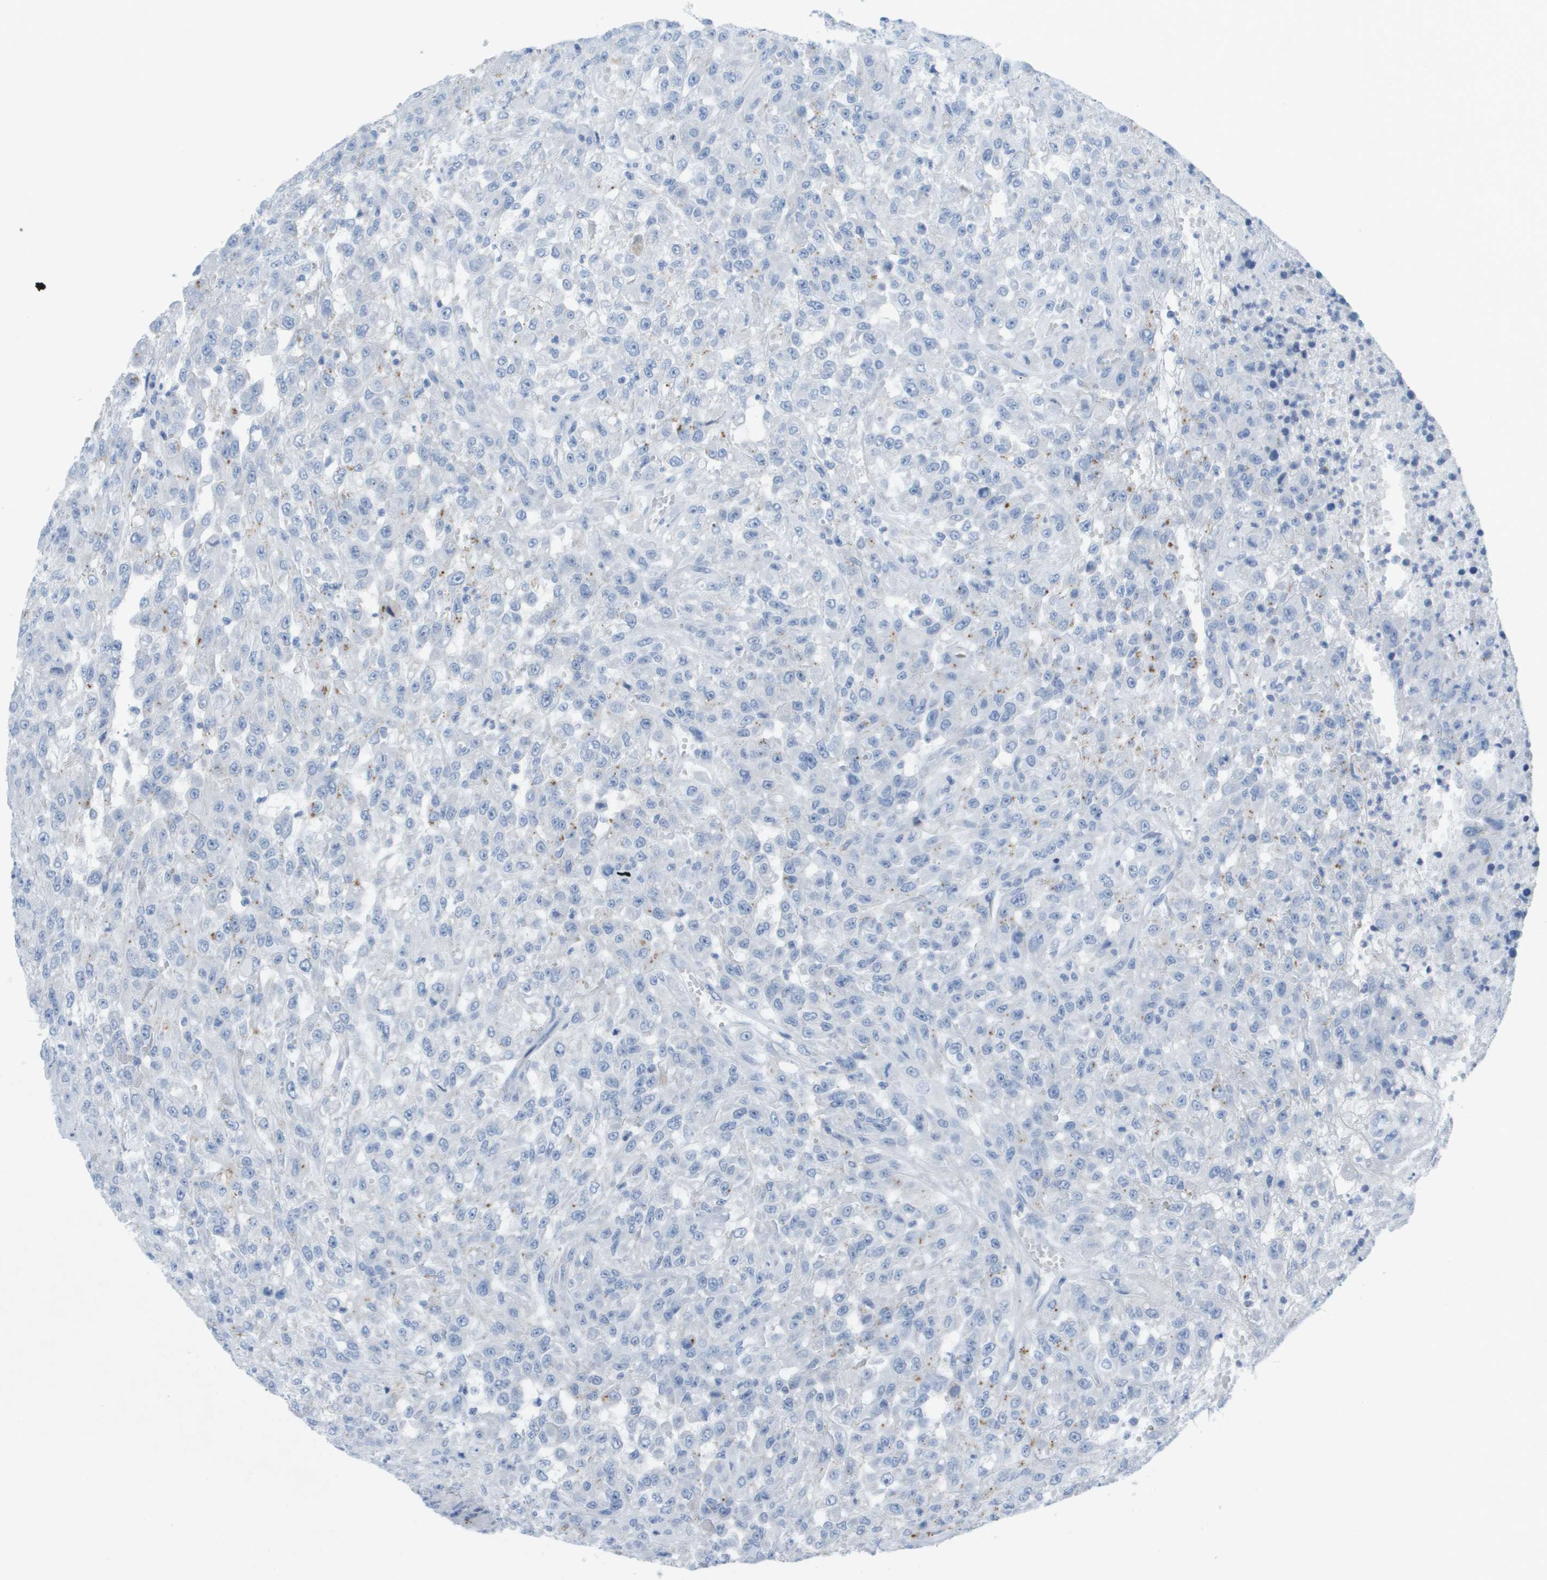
{"staining": {"intensity": "negative", "quantity": "none", "location": "none"}, "tissue": "urothelial cancer", "cell_type": "Tumor cells", "image_type": "cancer", "snomed": [{"axis": "morphology", "description": "Urothelial carcinoma, High grade"}, {"axis": "topography", "description": "Urinary bladder"}], "caption": "DAB immunohistochemical staining of human urothelial cancer exhibits no significant positivity in tumor cells.", "gene": "GPR18", "patient": {"sex": "male", "age": 46}}